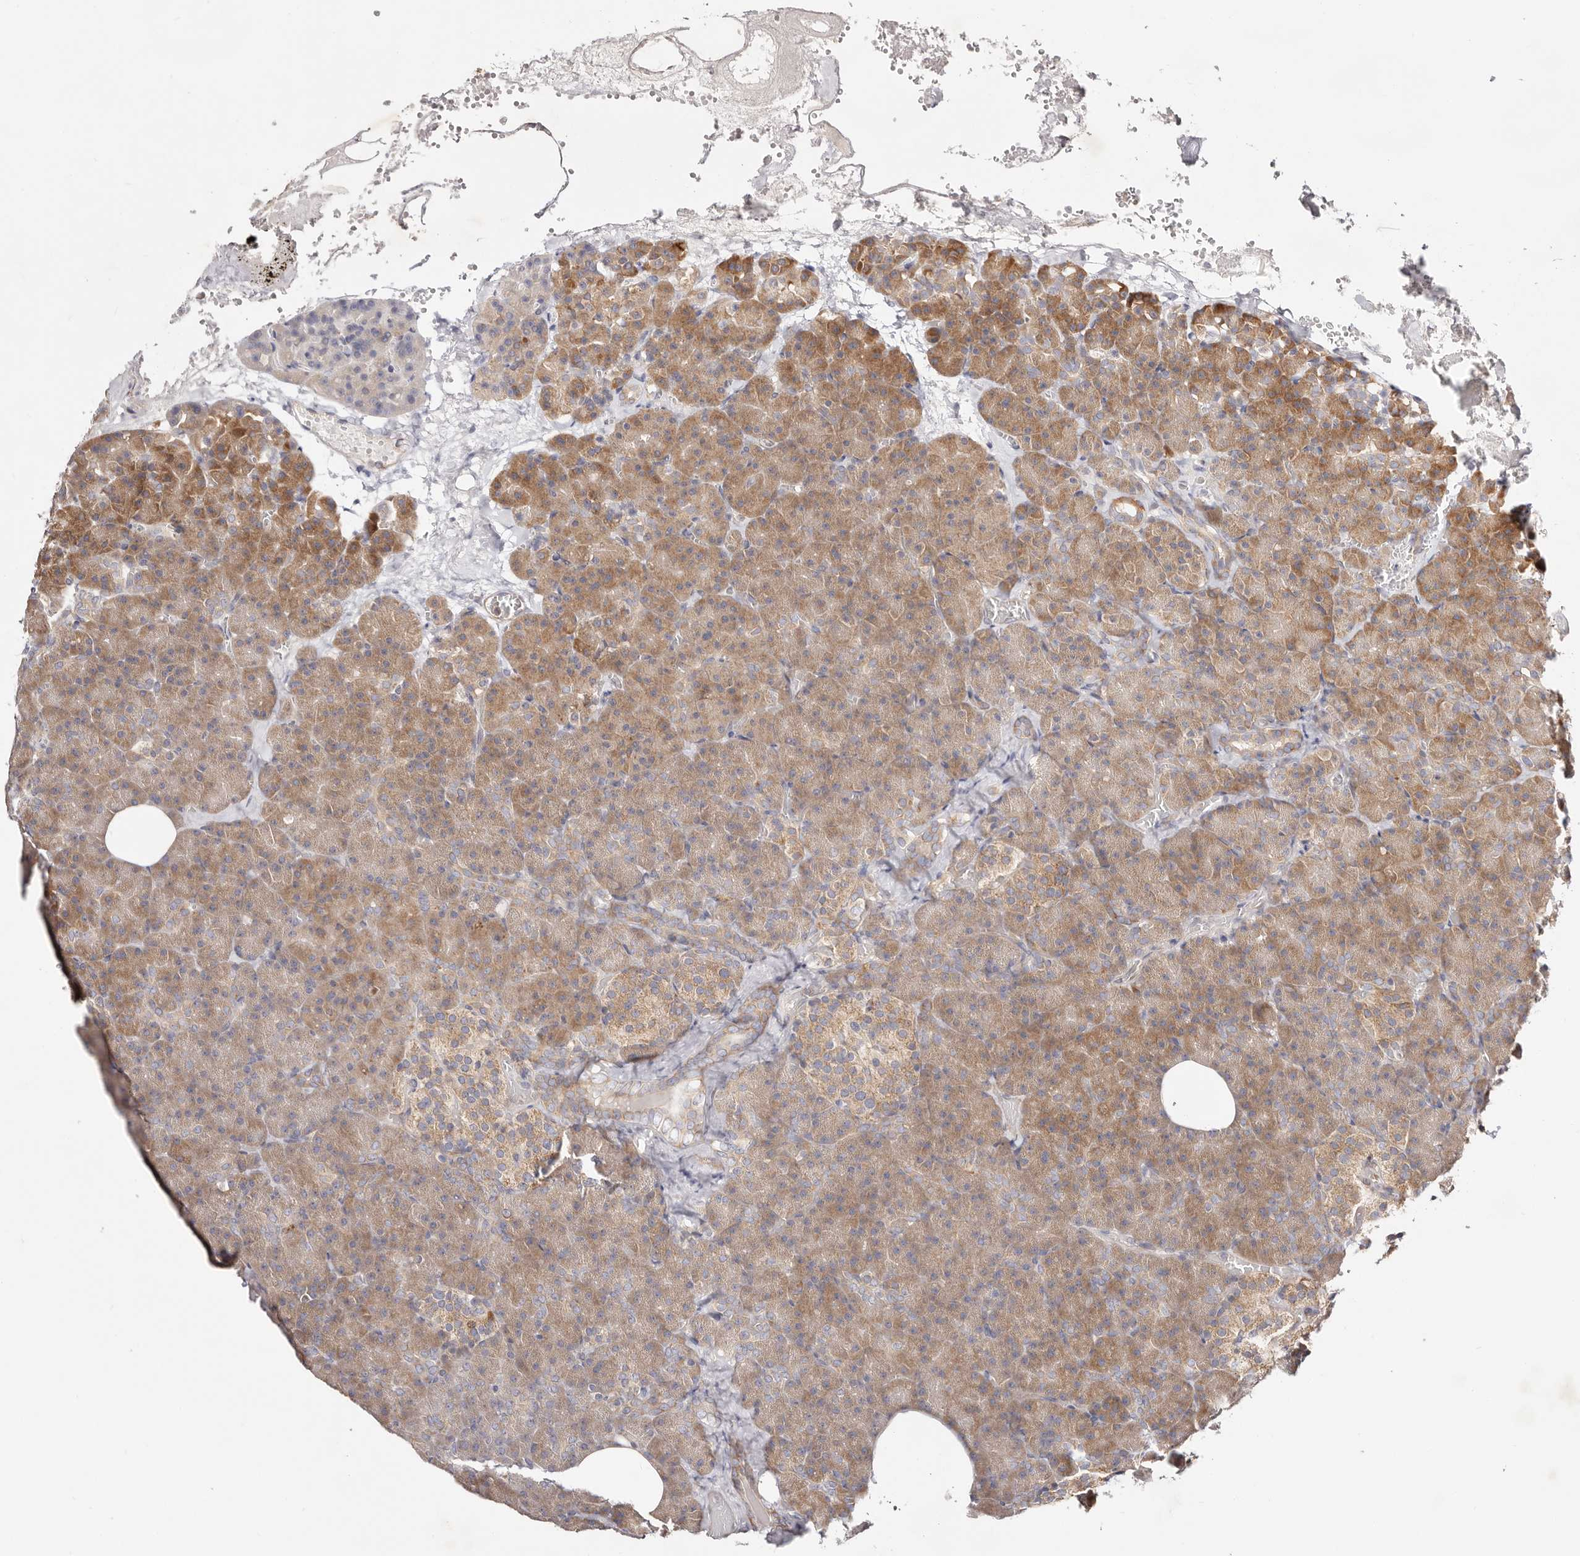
{"staining": {"intensity": "moderate", "quantity": ">75%", "location": "cytoplasmic/membranous"}, "tissue": "pancreas", "cell_type": "Exocrine glandular cells", "image_type": "normal", "snomed": [{"axis": "morphology", "description": "Normal tissue, NOS"}, {"axis": "morphology", "description": "Carcinoid, malignant, NOS"}, {"axis": "topography", "description": "Pancreas"}], "caption": "Human pancreas stained for a protein (brown) shows moderate cytoplasmic/membranous positive expression in approximately >75% of exocrine glandular cells.", "gene": "GNA13", "patient": {"sex": "female", "age": 35}}